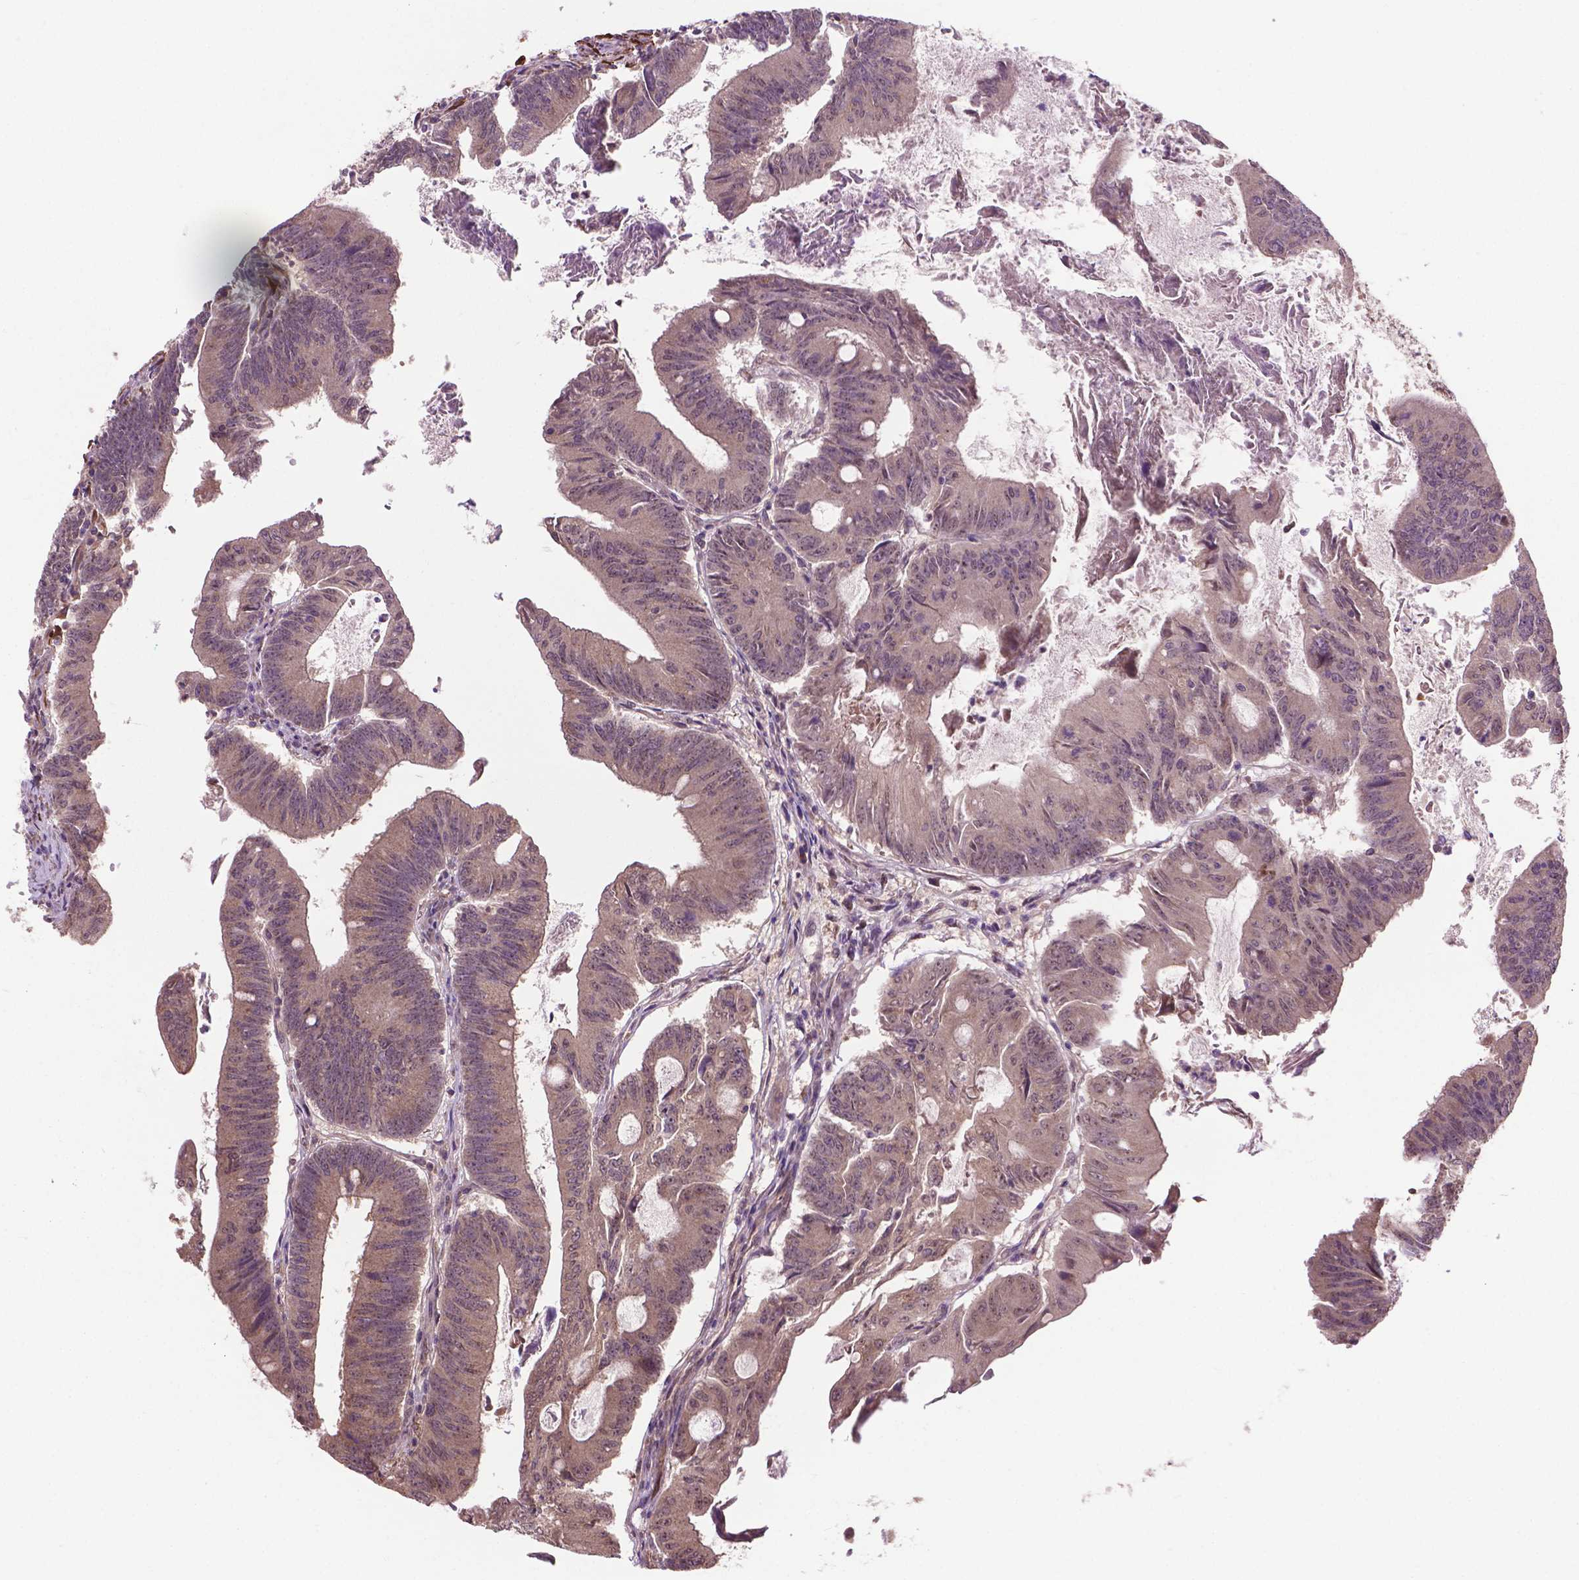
{"staining": {"intensity": "weak", "quantity": "25%-75%", "location": "cytoplasmic/membranous"}, "tissue": "colorectal cancer", "cell_type": "Tumor cells", "image_type": "cancer", "snomed": [{"axis": "morphology", "description": "Adenocarcinoma, NOS"}, {"axis": "topography", "description": "Colon"}], "caption": "Colorectal adenocarcinoma stained with immunohistochemistry (IHC) shows weak cytoplasmic/membranous expression in approximately 25%-75% of tumor cells. The staining is performed using DAB brown chromogen to label protein expression. The nuclei are counter-stained blue using hematoxylin.", "gene": "PPP1CB", "patient": {"sex": "female", "age": 70}}